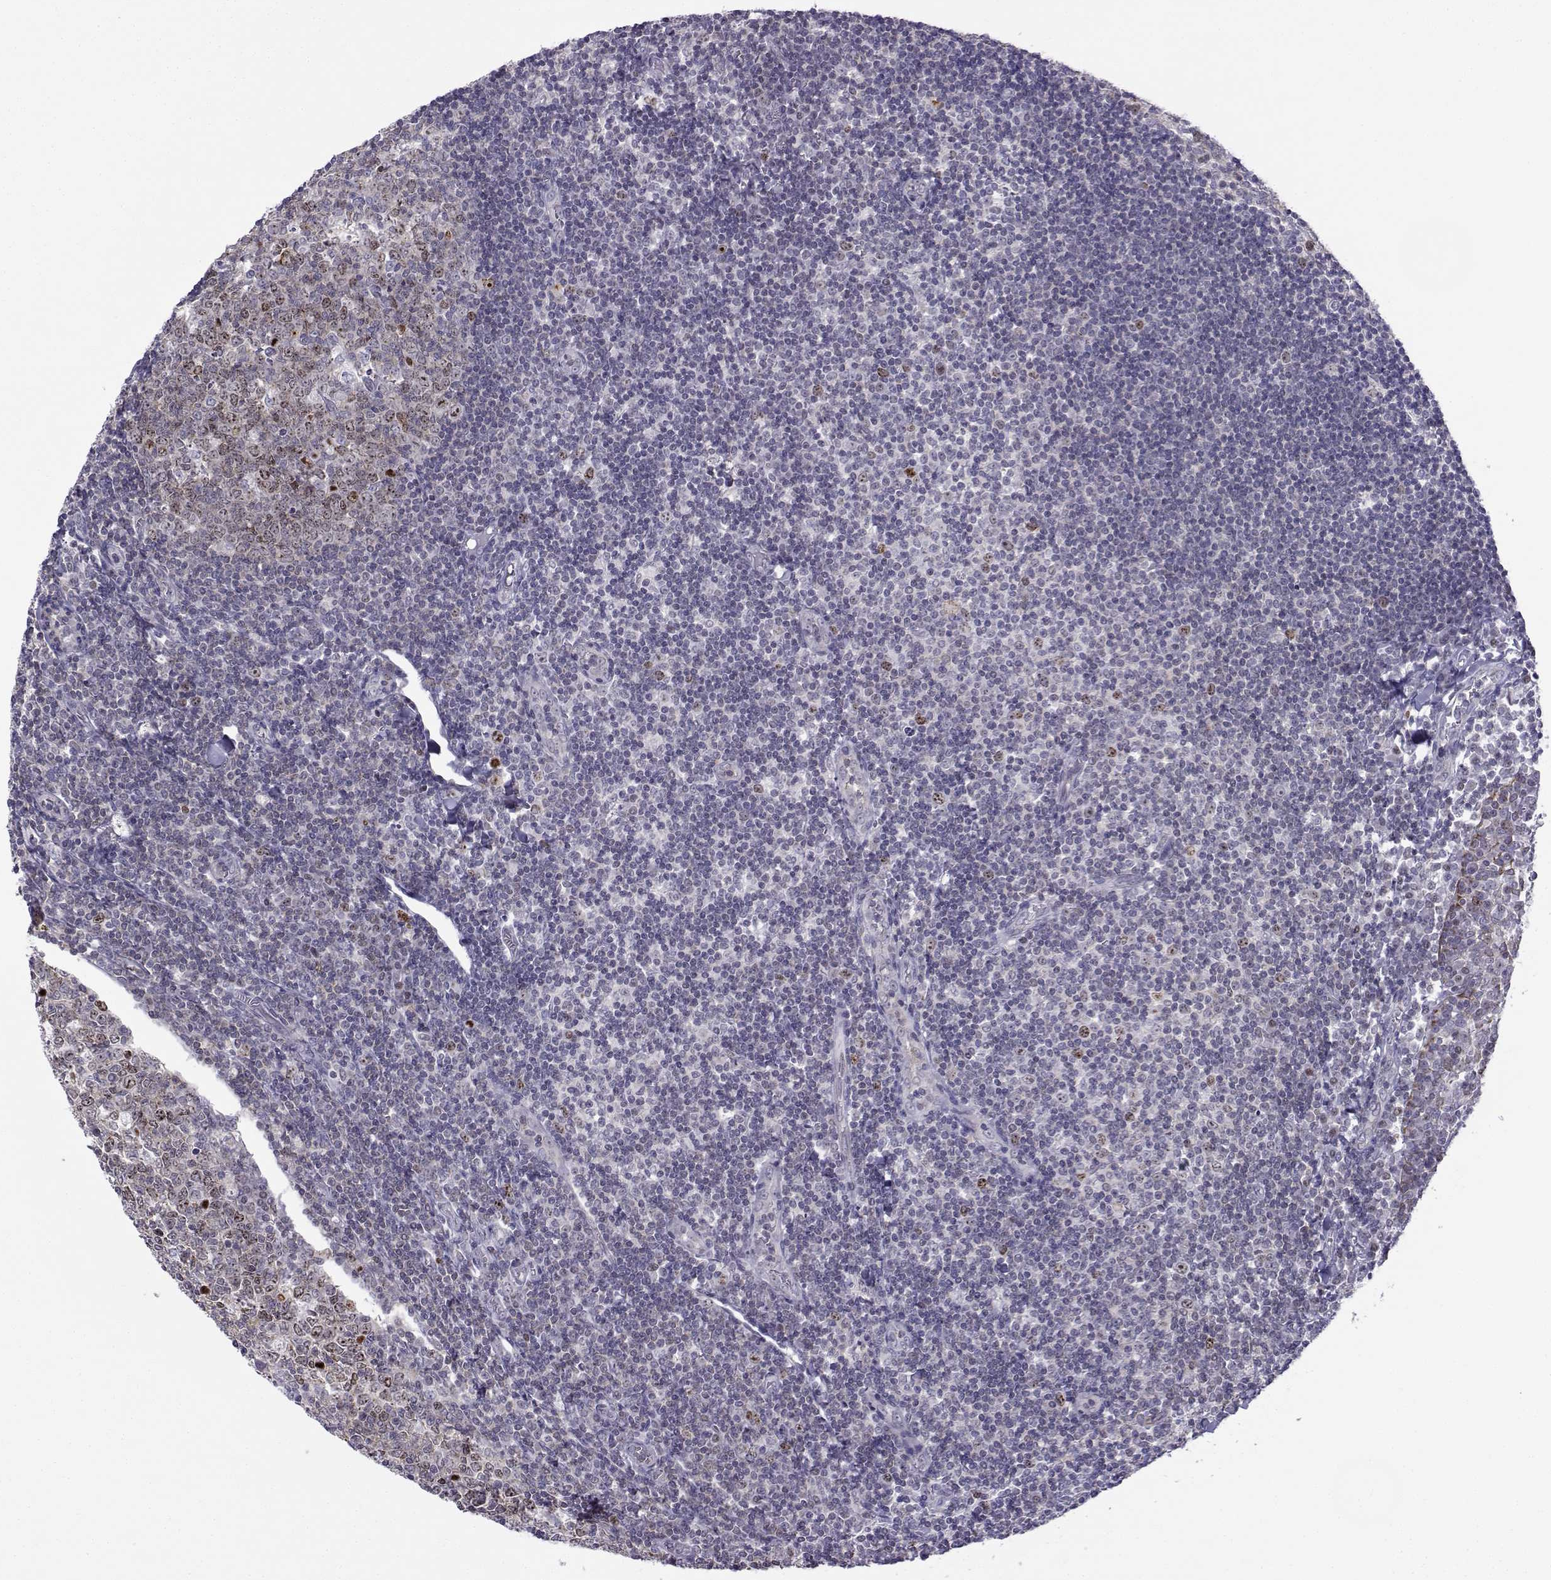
{"staining": {"intensity": "strong", "quantity": "<25%", "location": "nuclear"}, "tissue": "tonsil", "cell_type": "Germinal center cells", "image_type": "normal", "snomed": [{"axis": "morphology", "description": "Normal tissue, NOS"}, {"axis": "topography", "description": "Tonsil"}], "caption": "Benign tonsil demonstrates strong nuclear staining in about <25% of germinal center cells The staining was performed using DAB, with brown indicating positive protein expression. Nuclei are stained blue with hematoxylin..", "gene": "INCENP", "patient": {"sex": "female", "age": 12}}